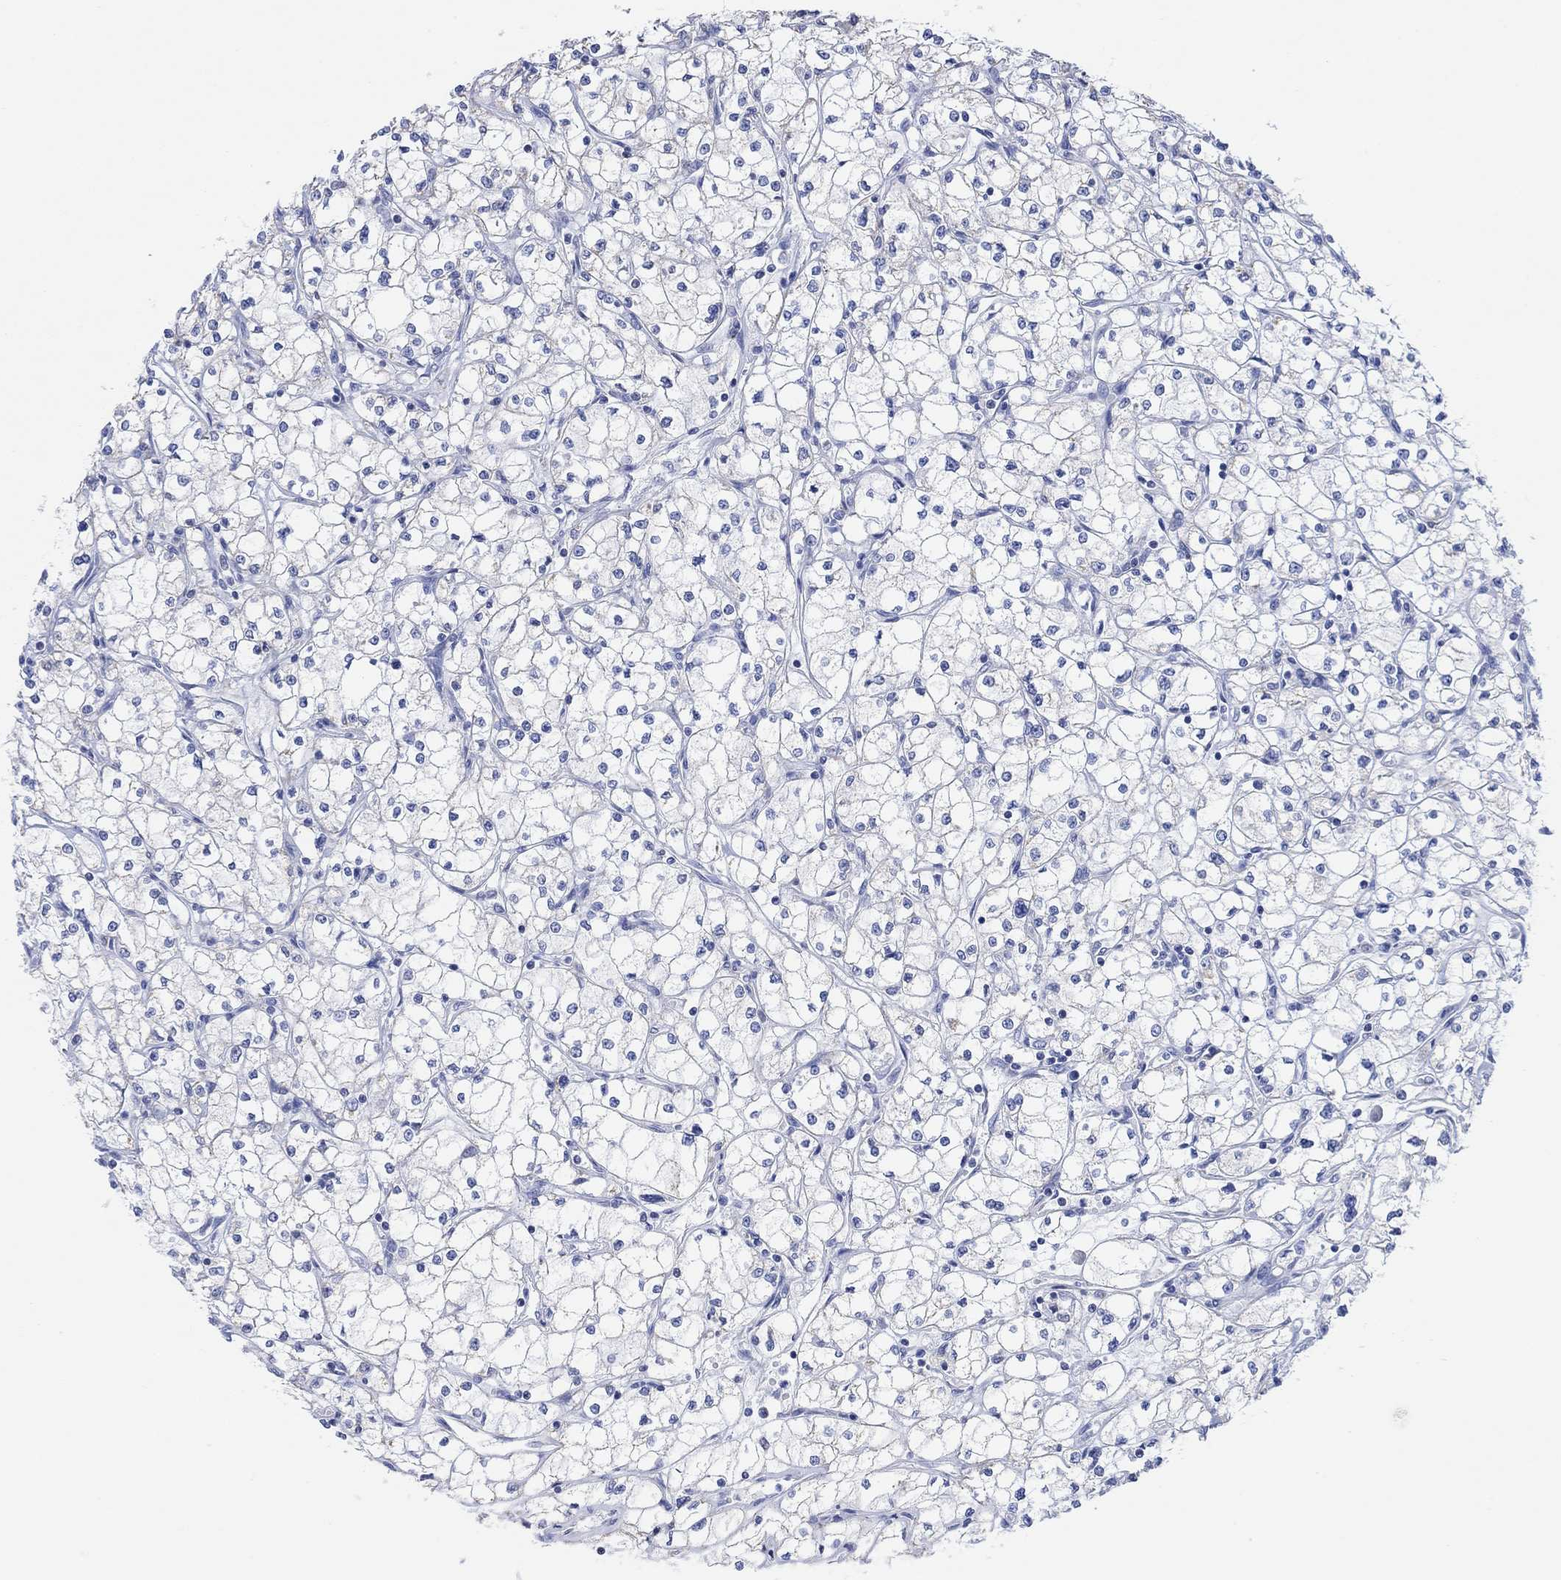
{"staining": {"intensity": "negative", "quantity": "none", "location": "none"}, "tissue": "renal cancer", "cell_type": "Tumor cells", "image_type": "cancer", "snomed": [{"axis": "morphology", "description": "Adenocarcinoma, NOS"}, {"axis": "topography", "description": "Kidney"}], "caption": "The micrograph displays no staining of tumor cells in renal cancer.", "gene": "SYT12", "patient": {"sex": "male", "age": 67}}